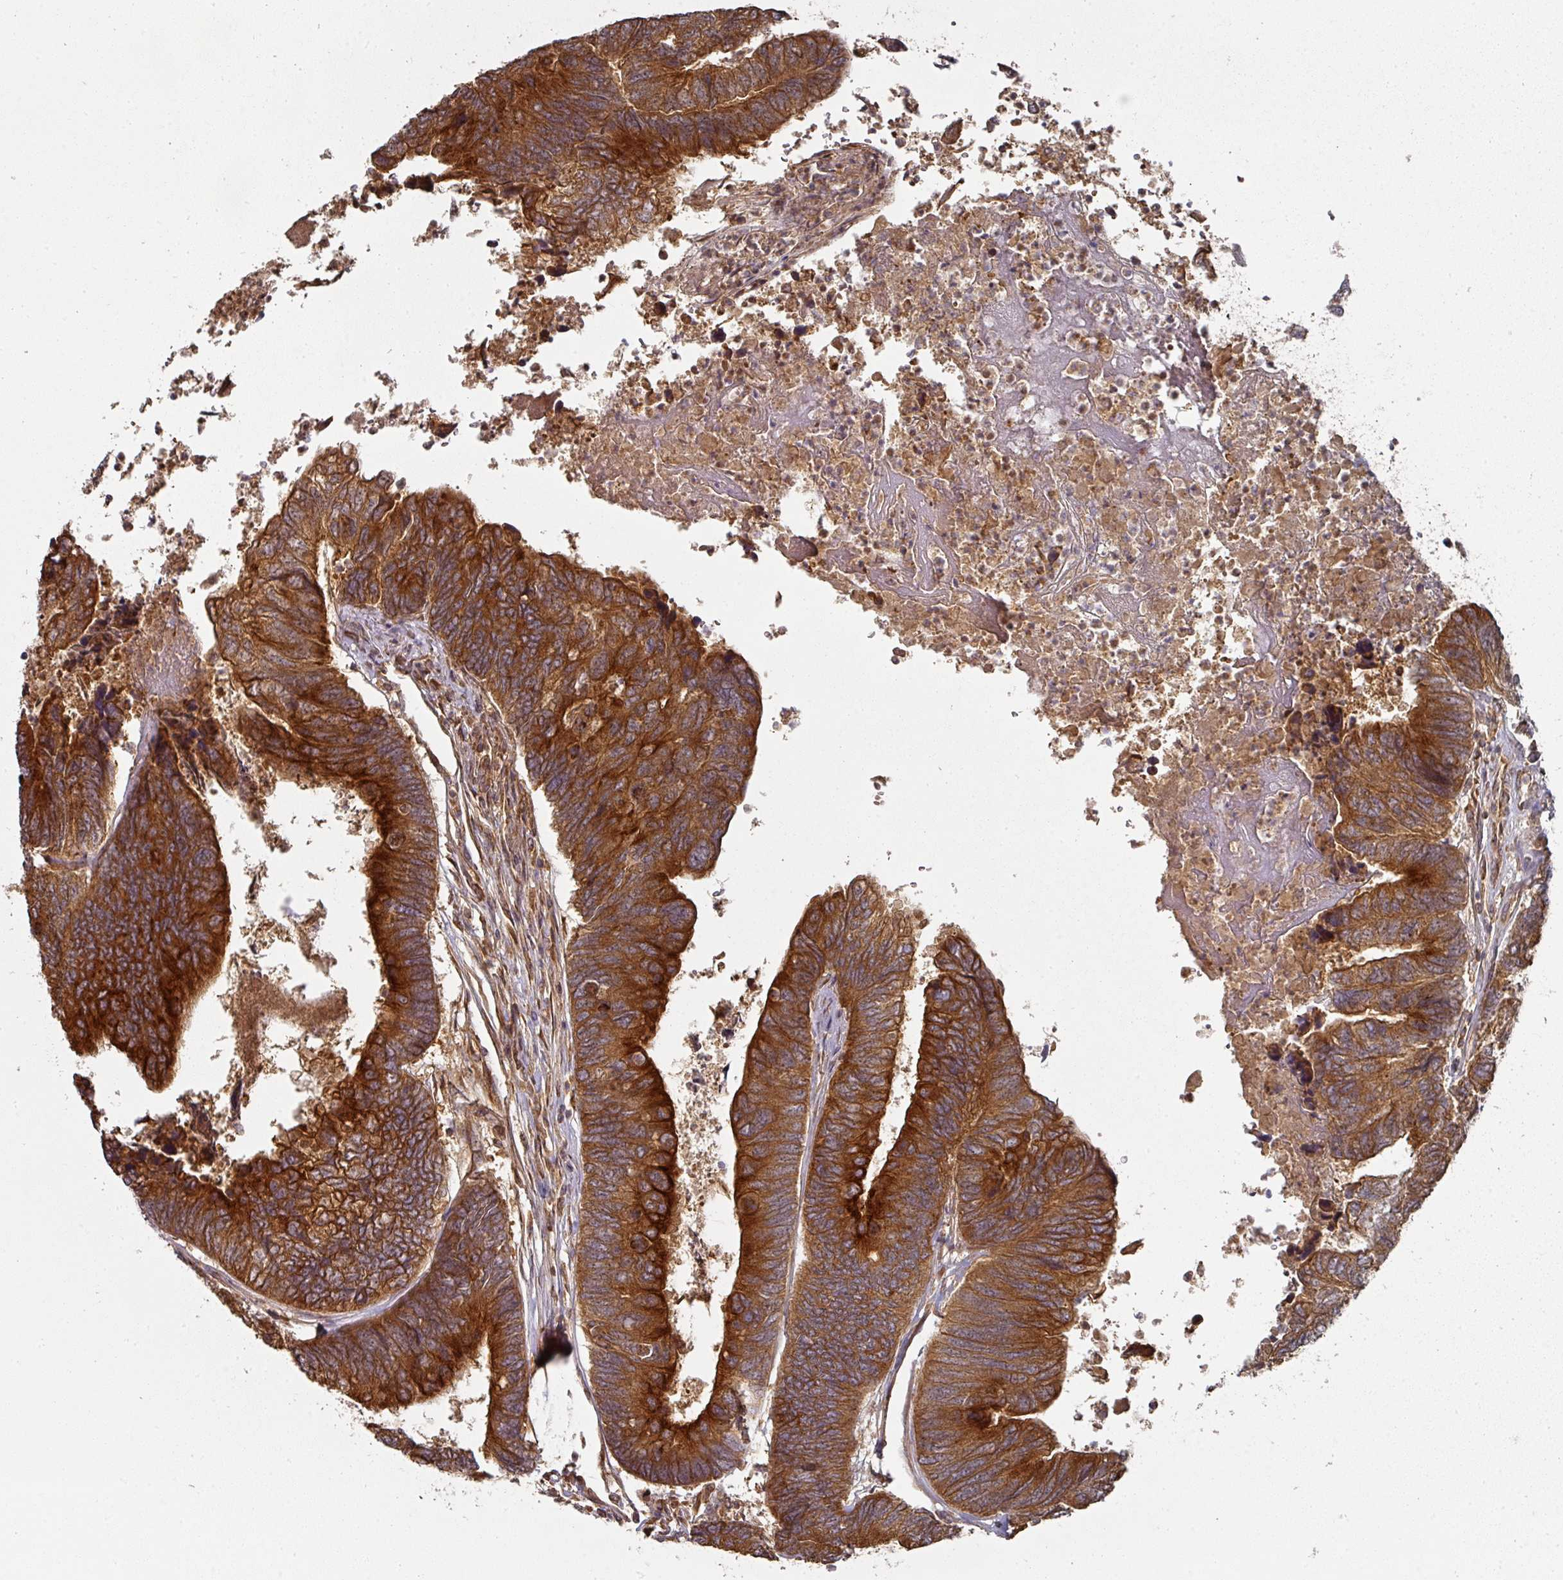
{"staining": {"intensity": "strong", "quantity": ">75%", "location": "cytoplasmic/membranous"}, "tissue": "colorectal cancer", "cell_type": "Tumor cells", "image_type": "cancer", "snomed": [{"axis": "morphology", "description": "Adenocarcinoma, NOS"}, {"axis": "topography", "description": "Colon"}], "caption": "Immunohistochemical staining of colorectal cancer shows strong cytoplasmic/membranous protein positivity in approximately >75% of tumor cells. The staining is performed using DAB (3,3'-diaminobenzidine) brown chromogen to label protein expression. The nuclei are counter-stained blue using hematoxylin.", "gene": "CEP95", "patient": {"sex": "female", "age": 67}}